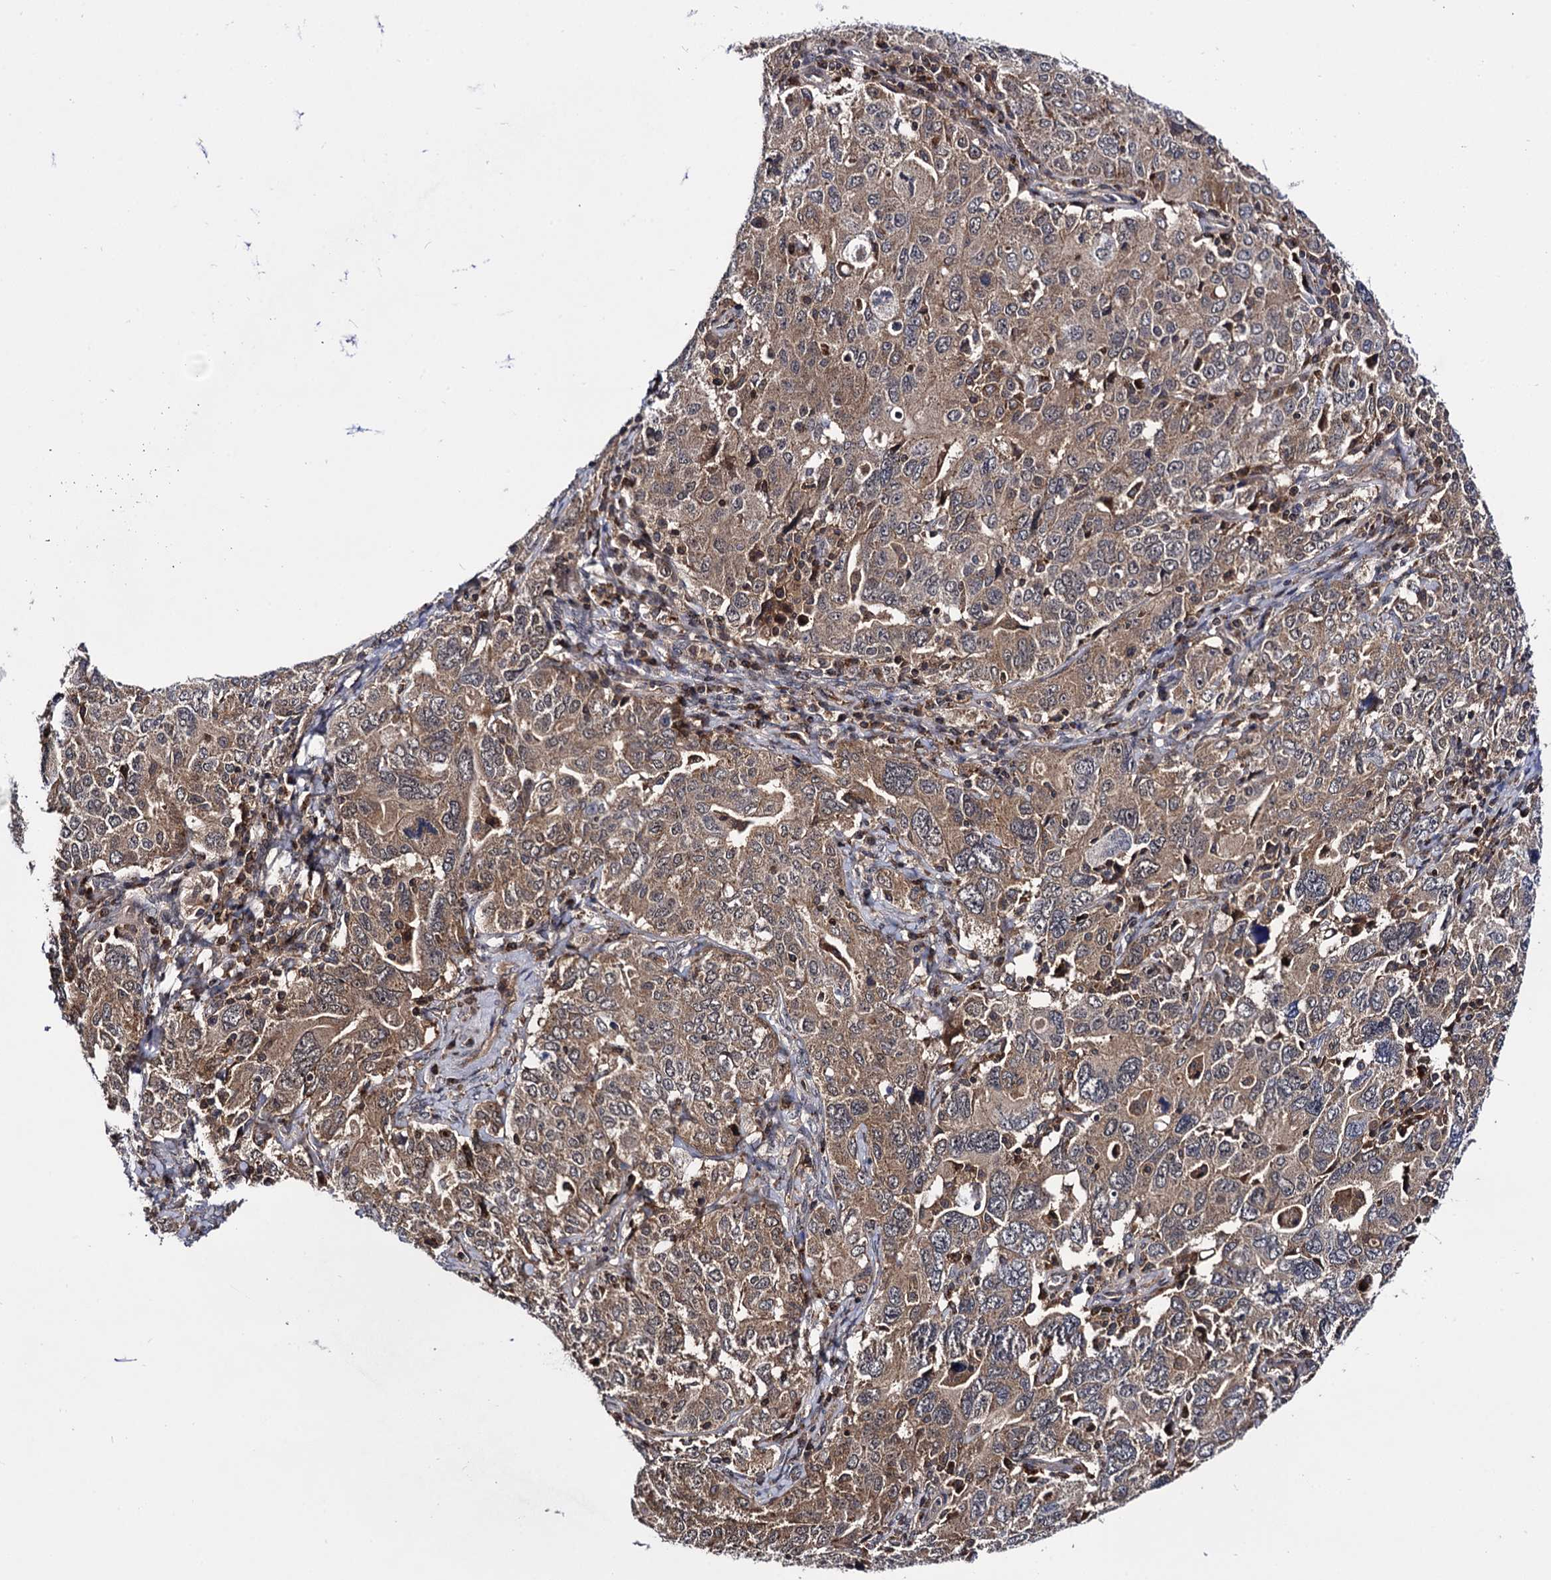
{"staining": {"intensity": "moderate", "quantity": ">75%", "location": "cytoplasmic/membranous"}, "tissue": "ovarian cancer", "cell_type": "Tumor cells", "image_type": "cancer", "snomed": [{"axis": "morphology", "description": "Carcinoma, endometroid"}, {"axis": "topography", "description": "Ovary"}], "caption": "Ovarian cancer stained with DAB (3,3'-diaminobenzidine) immunohistochemistry (IHC) demonstrates medium levels of moderate cytoplasmic/membranous positivity in approximately >75% of tumor cells.", "gene": "MICAL2", "patient": {"sex": "female", "age": 62}}